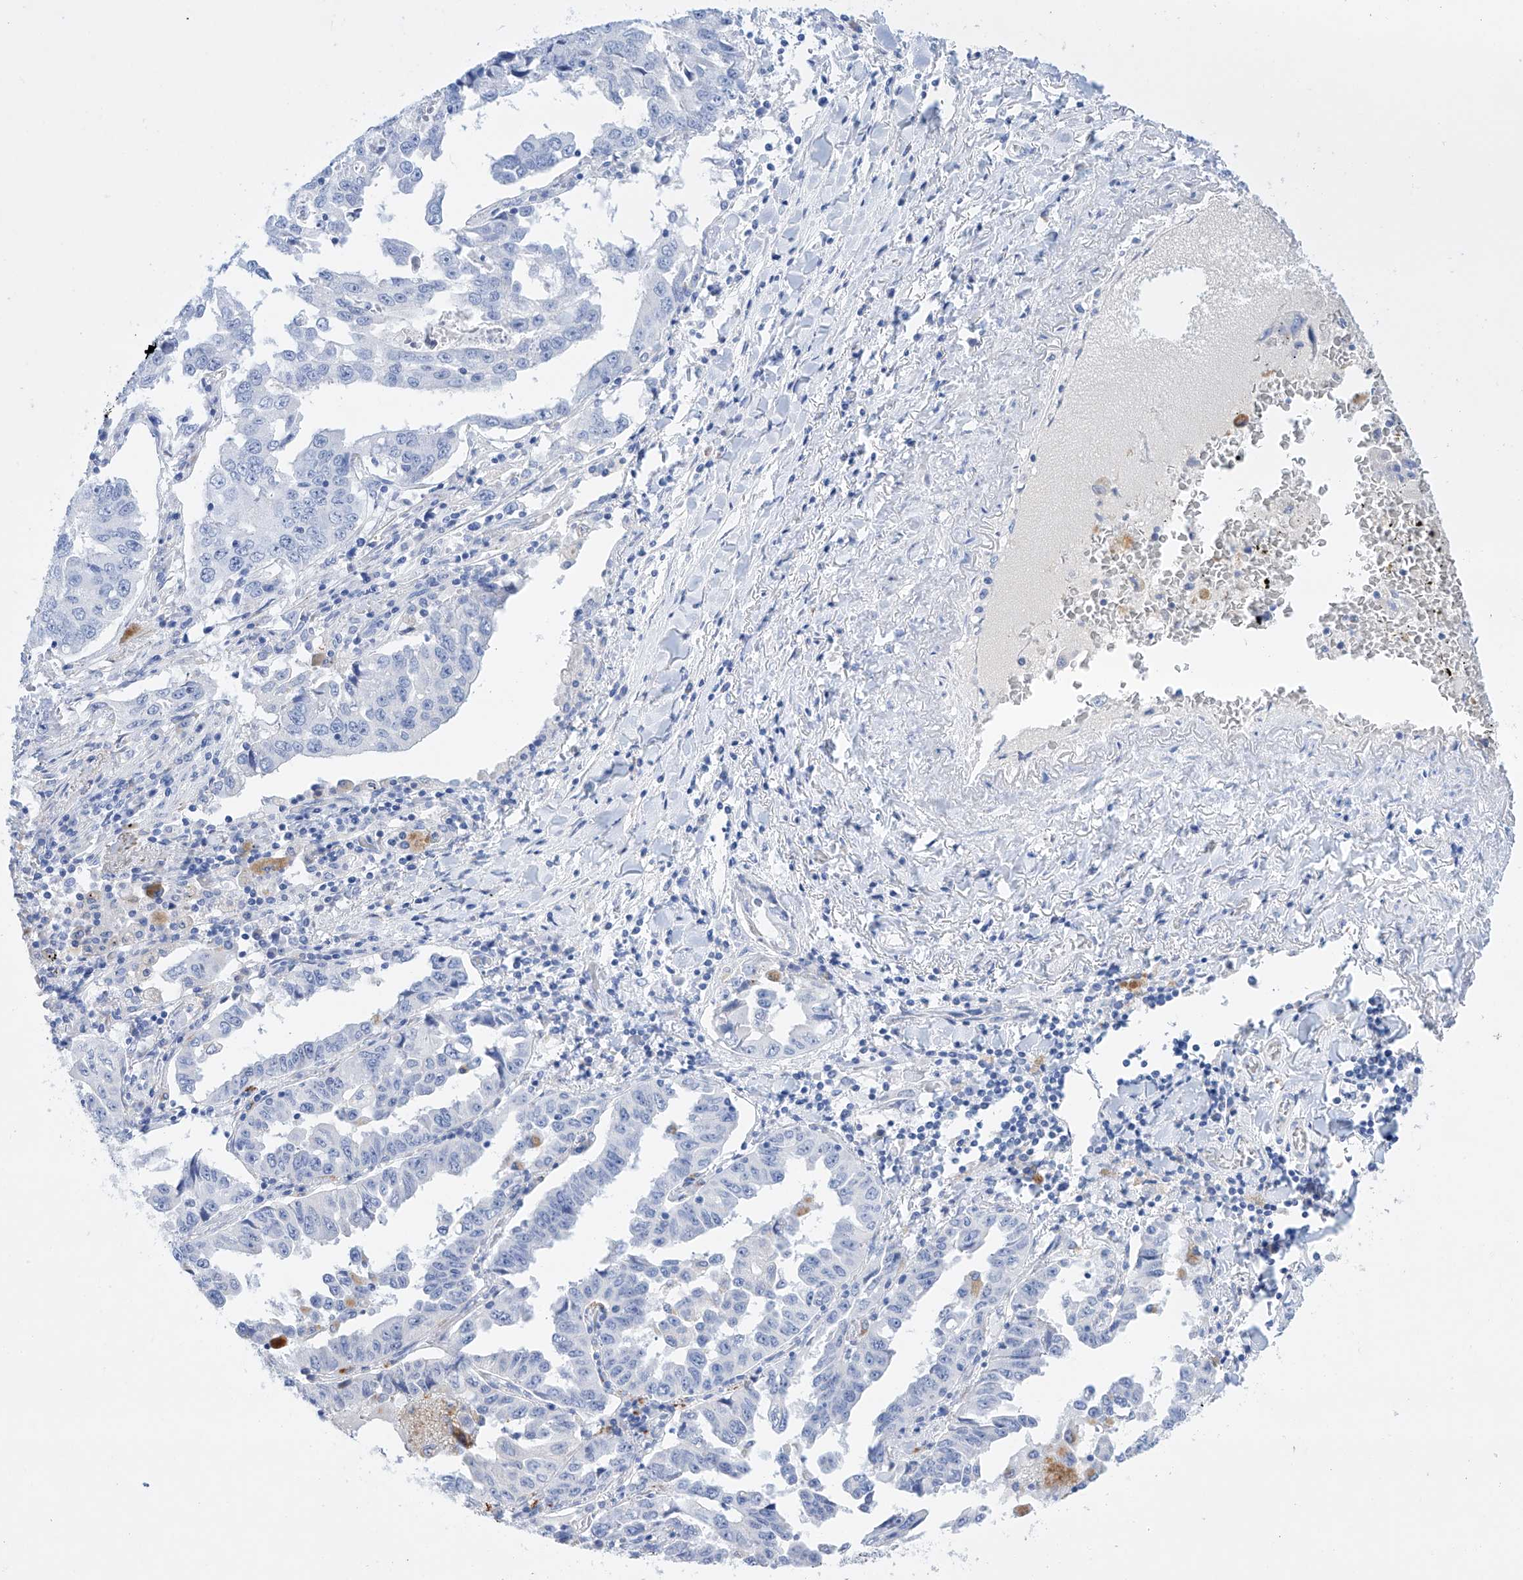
{"staining": {"intensity": "negative", "quantity": "none", "location": "none"}, "tissue": "lung cancer", "cell_type": "Tumor cells", "image_type": "cancer", "snomed": [{"axis": "morphology", "description": "Adenocarcinoma, NOS"}, {"axis": "topography", "description": "Lung"}], "caption": "This is an immunohistochemistry histopathology image of lung cancer (adenocarcinoma). There is no expression in tumor cells.", "gene": "LURAP1", "patient": {"sex": "female", "age": 51}}